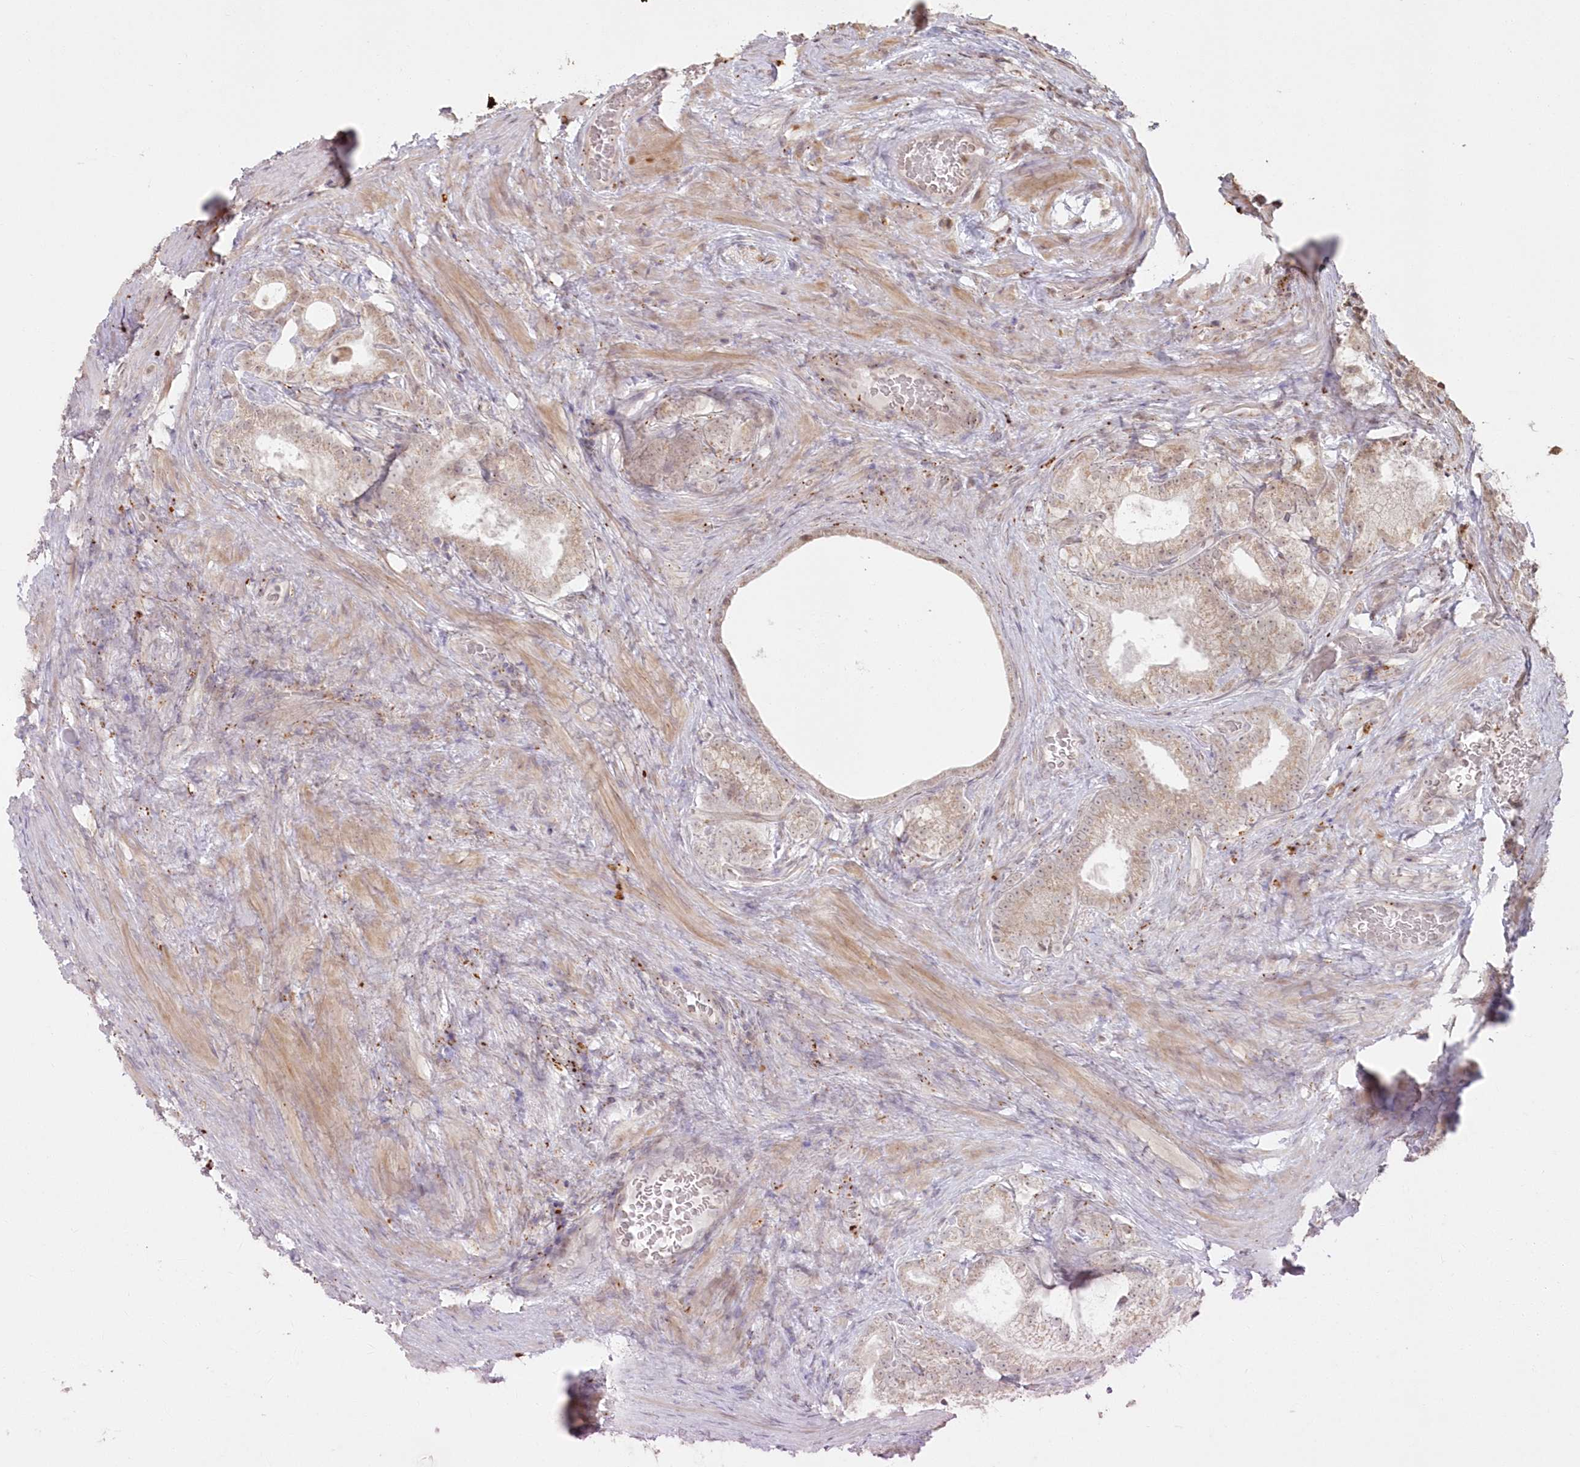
{"staining": {"intensity": "weak", "quantity": "25%-75%", "location": "cytoplasmic/membranous"}, "tissue": "prostate cancer", "cell_type": "Tumor cells", "image_type": "cancer", "snomed": [{"axis": "morphology", "description": "Adenocarcinoma, Low grade"}, {"axis": "topography", "description": "Prostate"}], "caption": "A photomicrograph of low-grade adenocarcinoma (prostate) stained for a protein exhibits weak cytoplasmic/membranous brown staining in tumor cells.", "gene": "ARSB", "patient": {"sex": "male", "age": 71}}